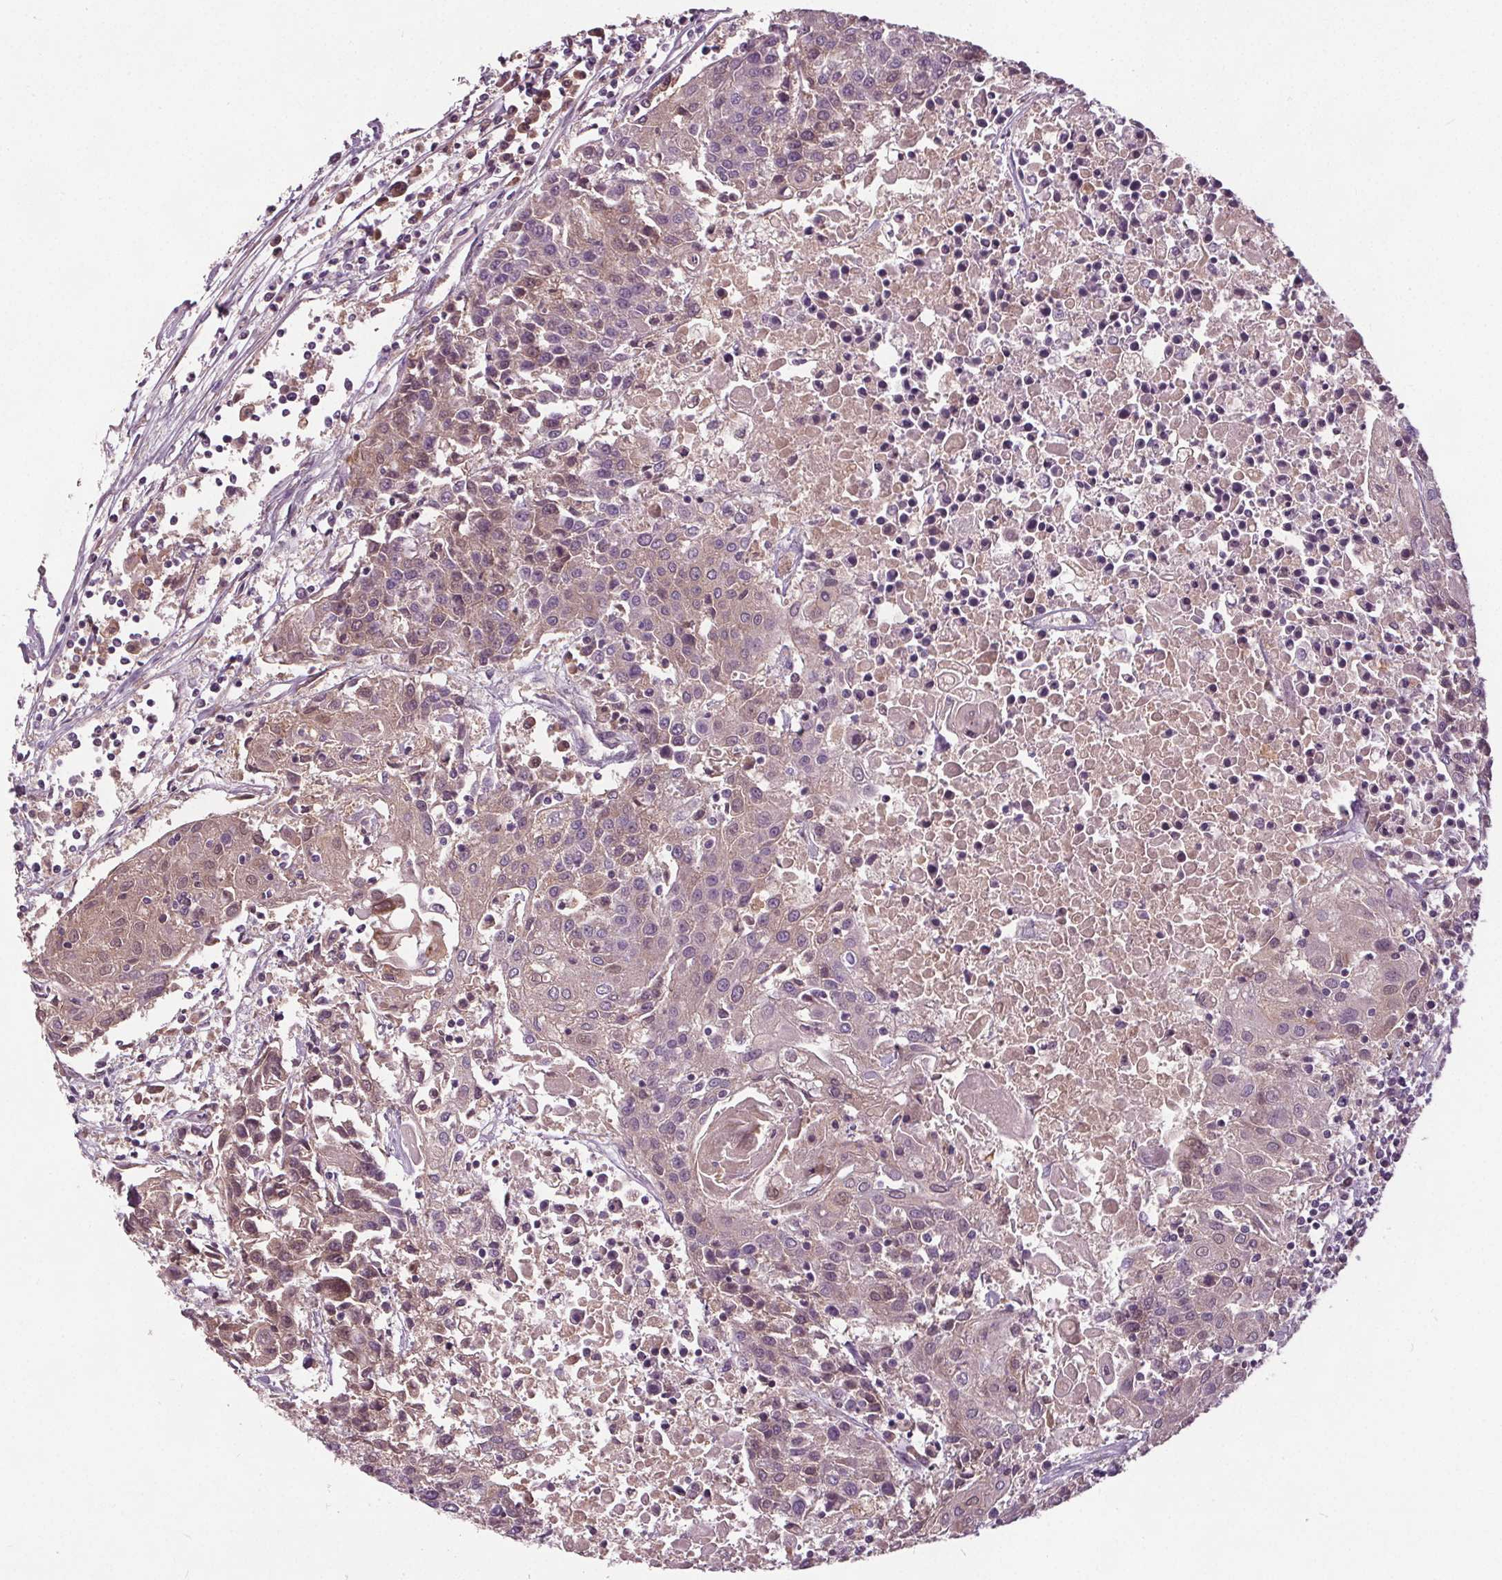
{"staining": {"intensity": "negative", "quantity": "none", "location": "none"}, "tissue": "urothelial cancer", "cell_type": "Tumor cells", "image_type": "cancer", "snomed": [{"axis": "morphology", "description": "Urothelial carcinoma, High grade"}, {"axis": "topography", "description": "Urinary bladder"}], "caption": "High magnification brightfield microscopy of urothelial carcinoma (high-grade) stained with DAB (brown) and counterstained with hematoxylin (blue): tumor cells show no significant positivity. Nuclei are stained in blue.", "gene": "PDGFD", "patient": {"sex": "female", "age": 85}}